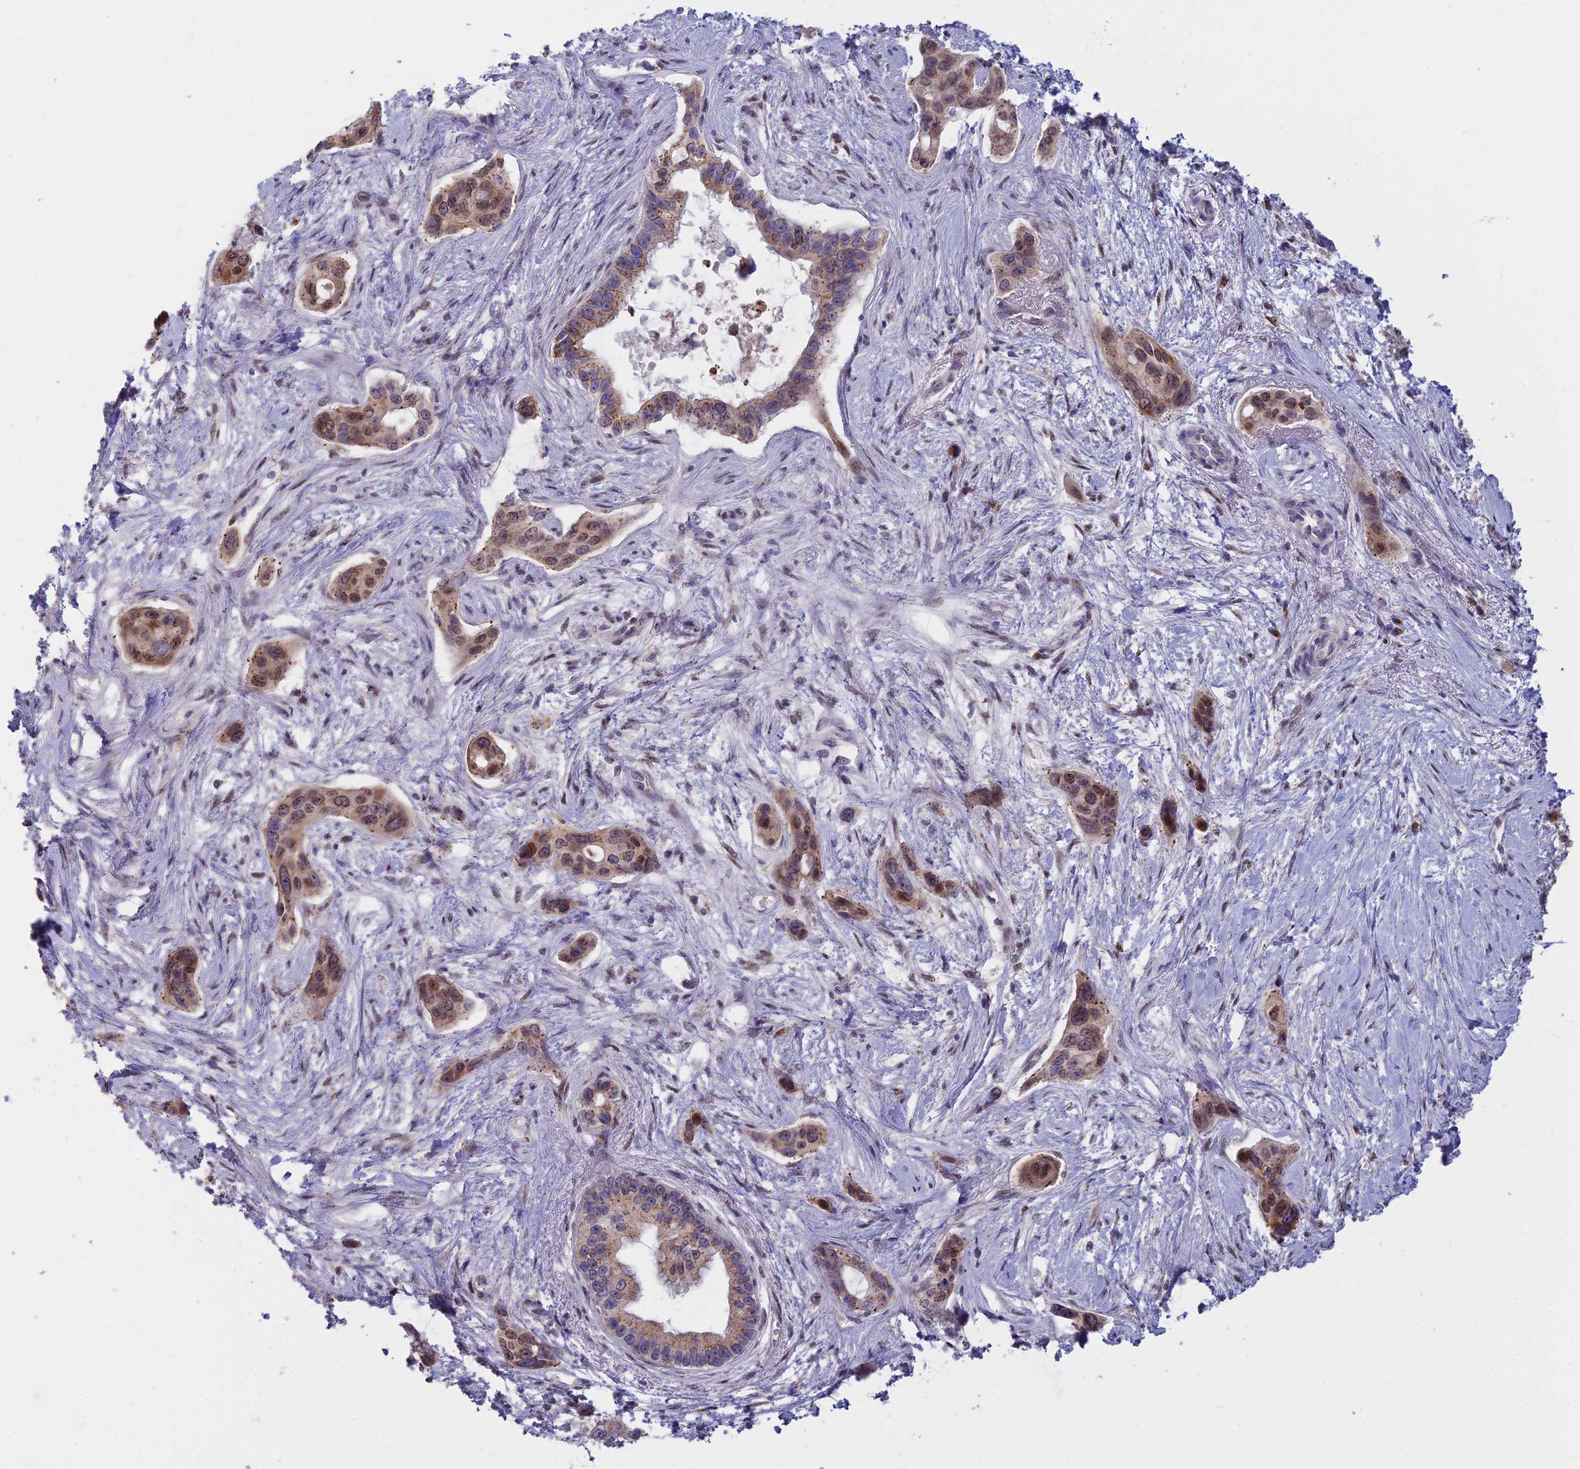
{"staining": {"intensity": "moderate", "quantity": ">75%", "location": "cytoplasmic/membranous,nuclear"}, "tissue": "pancreatic cancer", "cell_type": "Tumor cells", "image_type": "cancer", "snomed": [{"axis": "morphology", "description": "Adenocarcinoma, NOS"}, {"axis": "topography", "description": "Pancreas"}], "caption": "Pancreatic cancer was stained to show a protein in brown. There is medium levels of moderate cytoplasmic/membranous and nuclear staining in about >75% of tumor cells.", "gene": "WDPCP", "patient": {"sex": "male", "age": 72}}